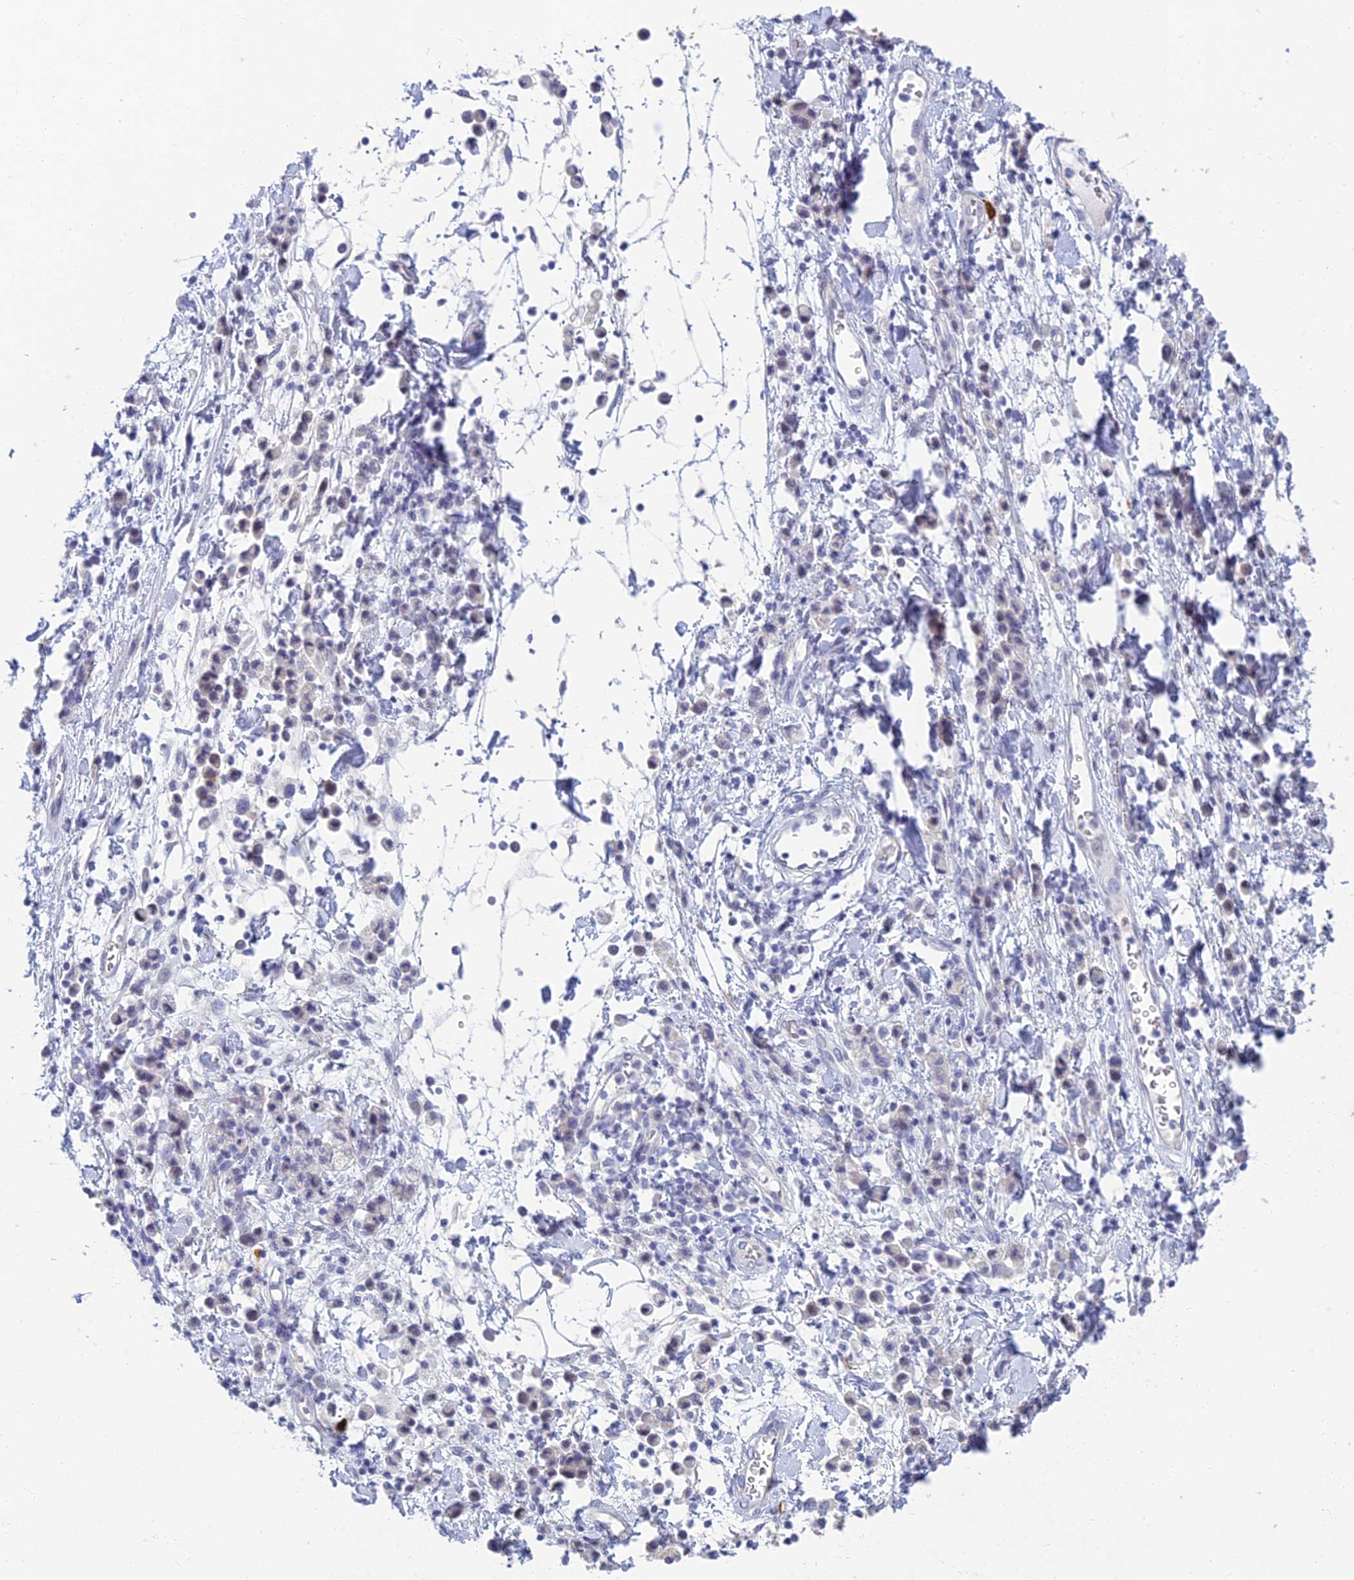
{"staining": {"intensity": "negative", "quantity": "none", "location": "none"}, "tissue": "stomach cancer", "cell_type": "Tumor cells", "image_type": "cancer", "snomed": [{"axis": "morphology", "description": "Adenocarcinoma, NOS"}, {"axis": "topography", "description": "Stomach"}], "caption": "Adenocarcinoma (stomach) was stained to show a protein in brown. There is no significant positivity in tumor cells.", "gene": "NEURL1", "patient": {"sex": "male", "age": 77}}